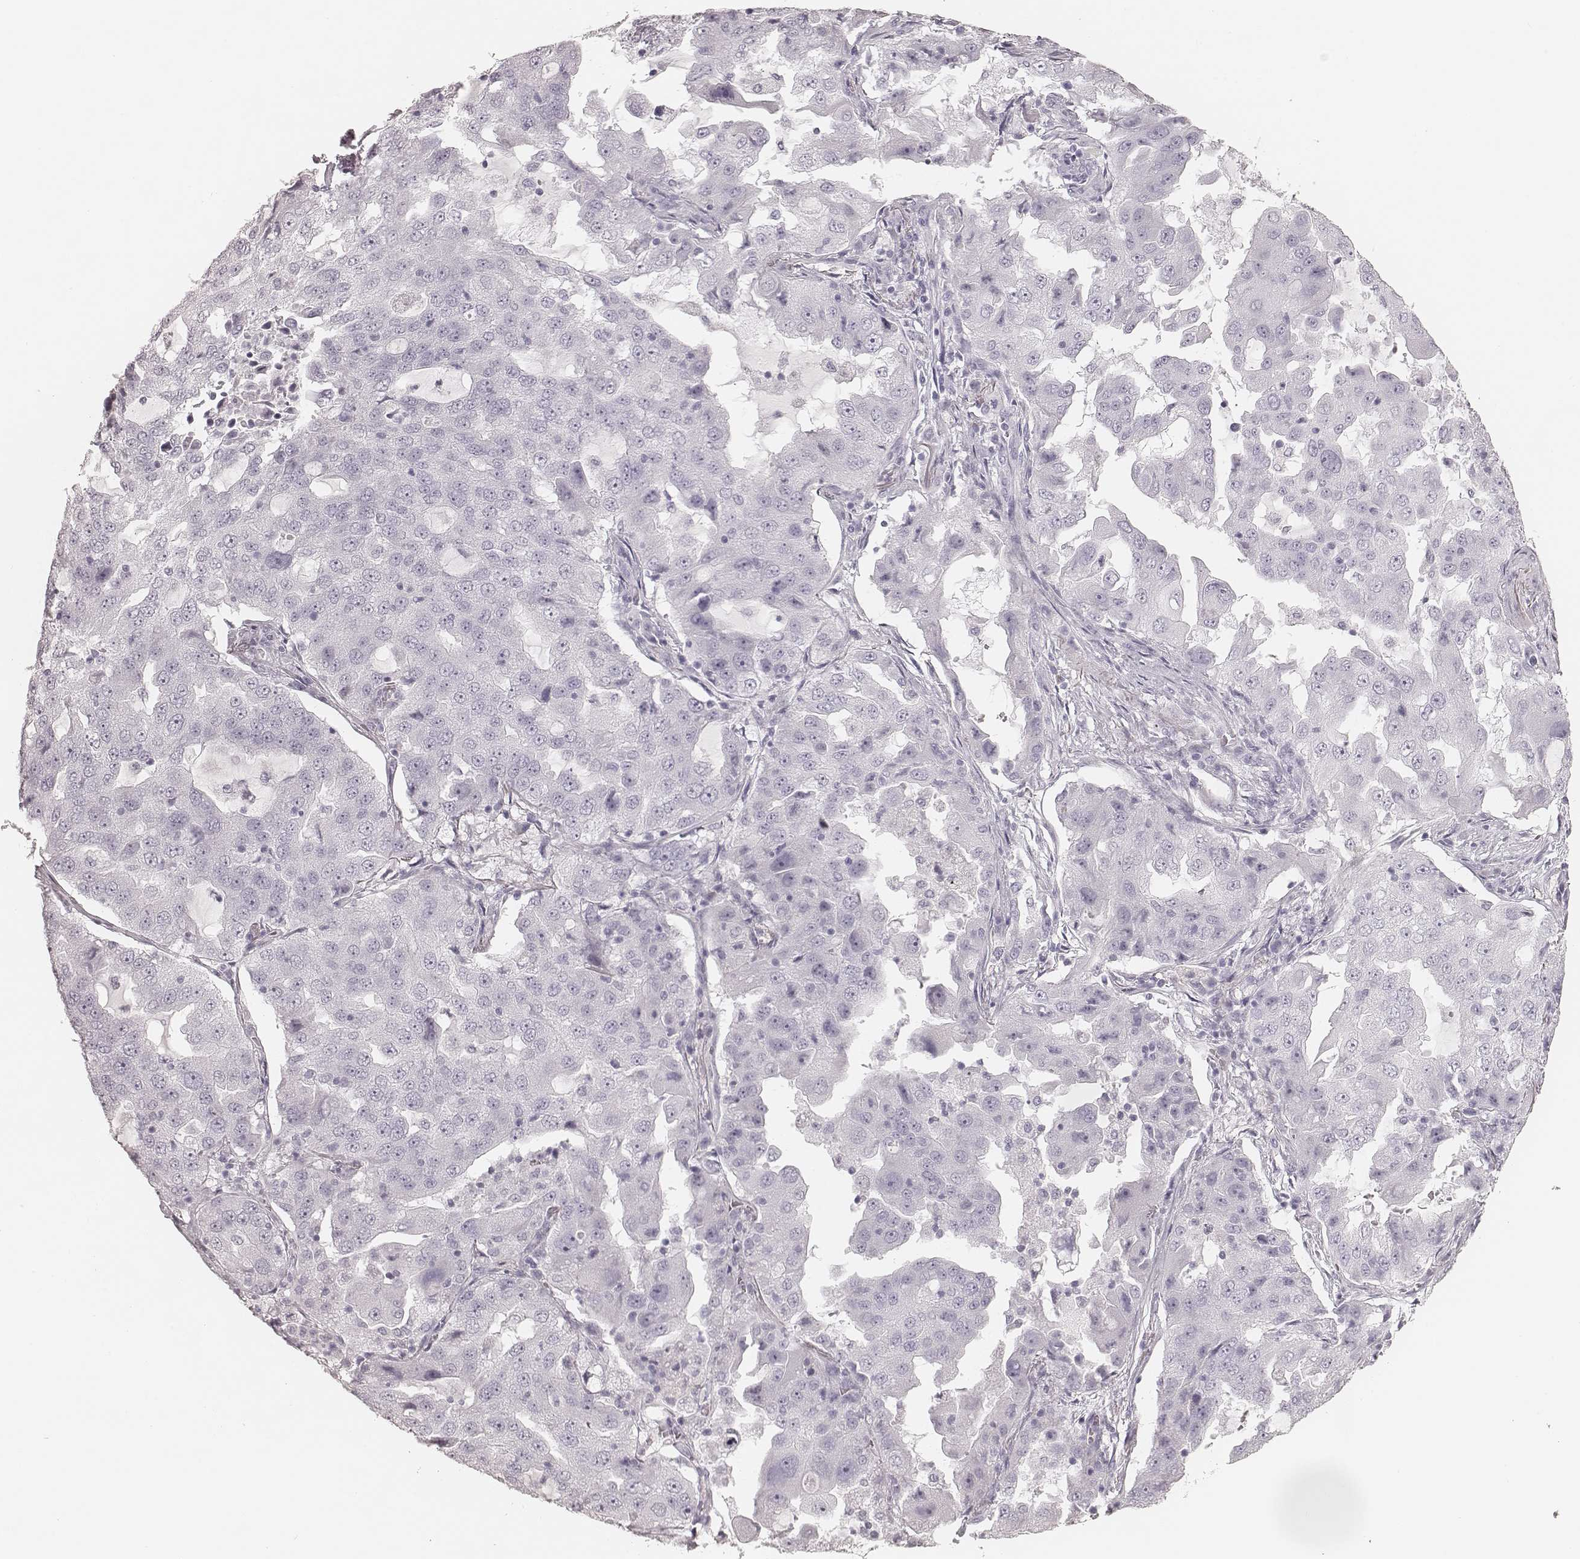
{"staining": {"intensity": "negative", "quantity": "none", "location": "none"}, "tissue": "lung cancer", "cell_type": "Tumor cells", "image_type": "cancer", "snomed": [{"axis": "morphology", "description": "Adenocarcinoma, NOS"}, {"axis": "topography", "description": "Lung"}], "caption": "High magnification brightfield microscopy of lung adenocarcinoma stained with DAB (3,3'-diaminobenzidine) (brown) and counterstained with hematoxylin (blue): tumor cells show no significant staining.", "gene": "KRT82", "patient": {"sex": "female", "age": 61}}